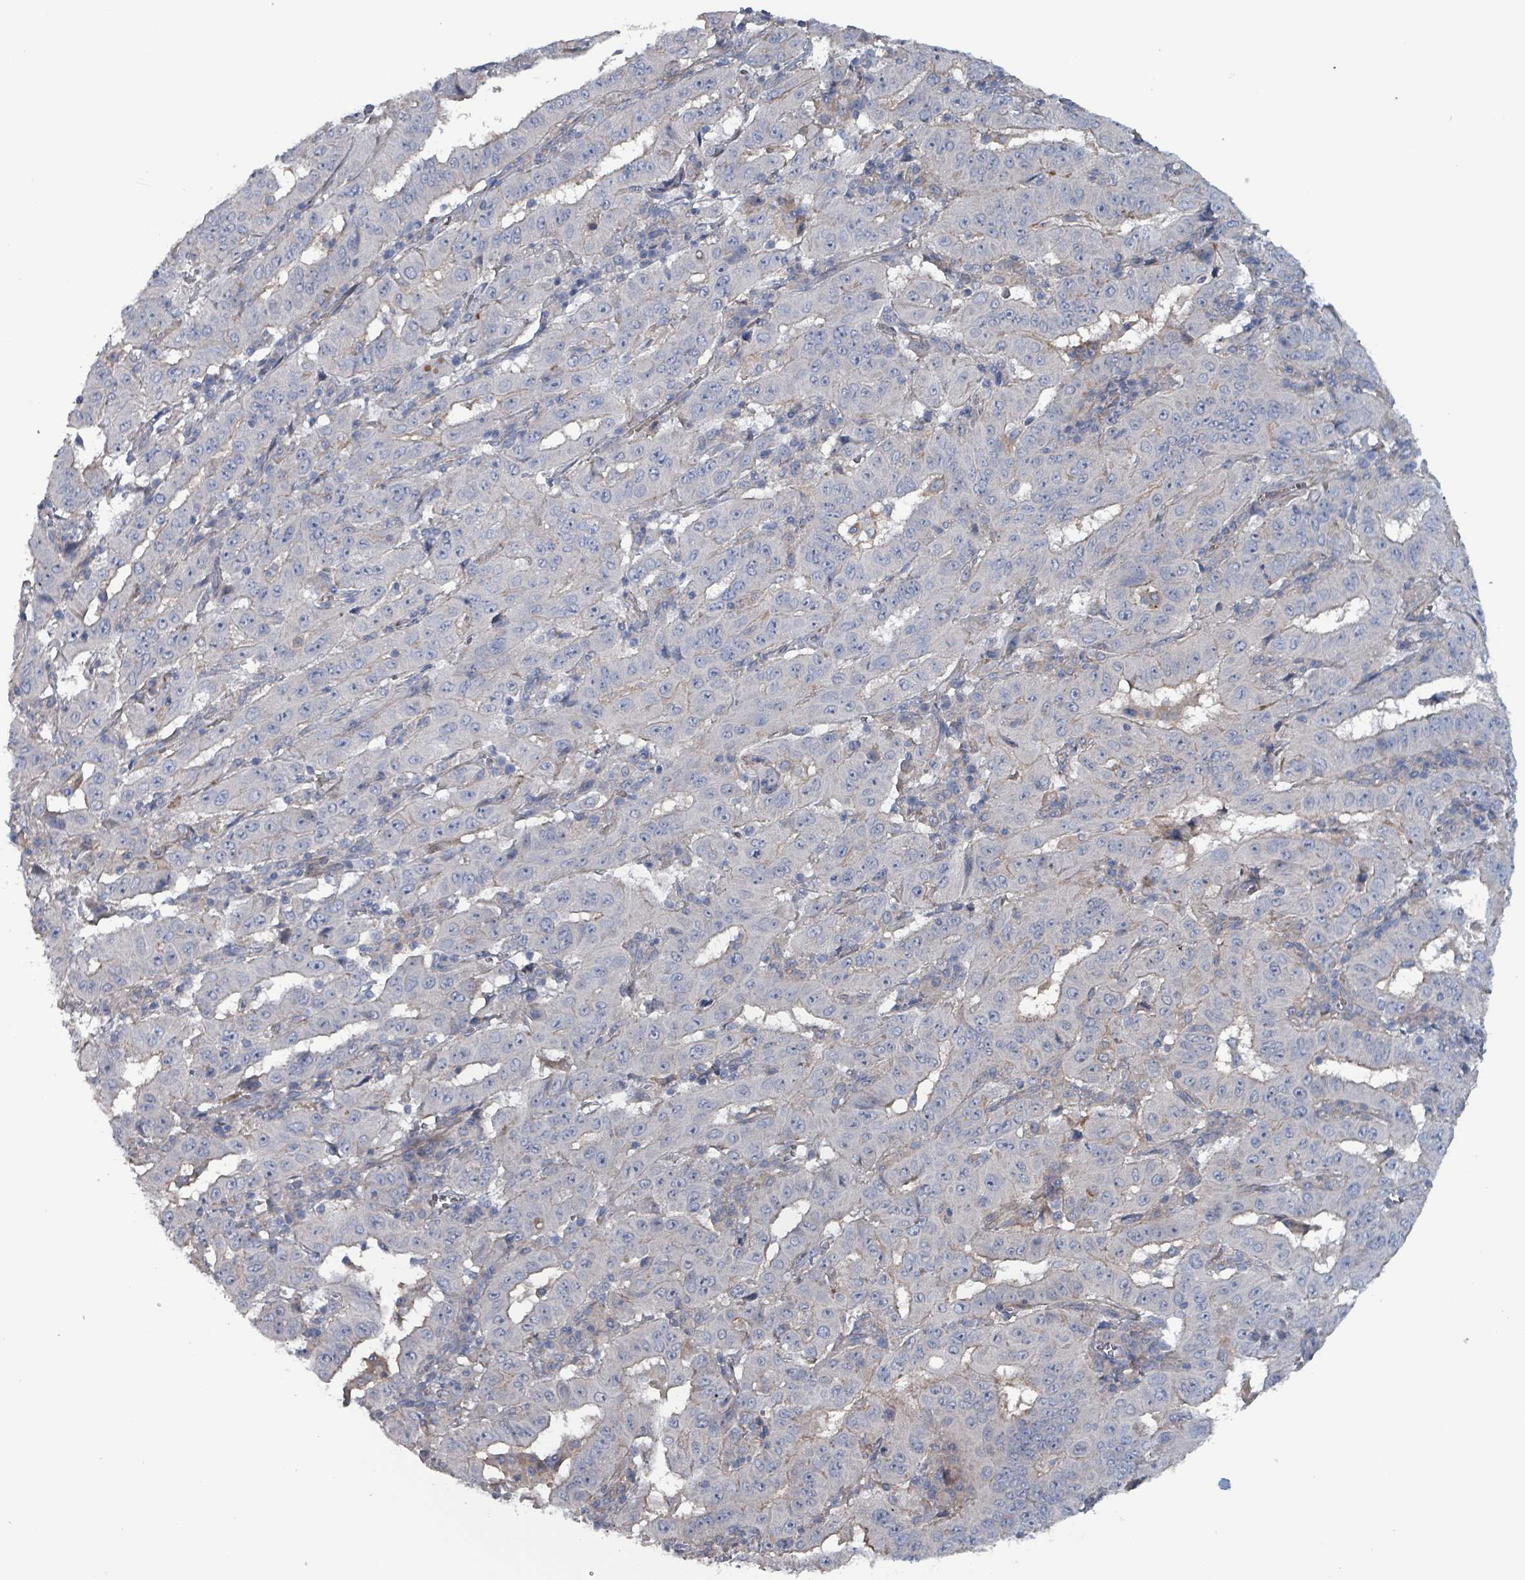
{"staining": {"intensity": "negative", "quantity": "none", "location": "none"}, "tissue": "pancreatic cancer", "cell_type": "Tumor cells", "image_type": "cancer", "snomed": [{"axis": "morphology", "description": "Adenocarcinoma, NOS"}, {"axis": "topography", "description": "Pancreas"}], "caption": "Adenocarcinoma (pancreatic) stained for a protein using immunohistochemistry shows no staining tumor cells.", "gene": "TAAR5", "patient": {"sex": "male", "age": 63}}